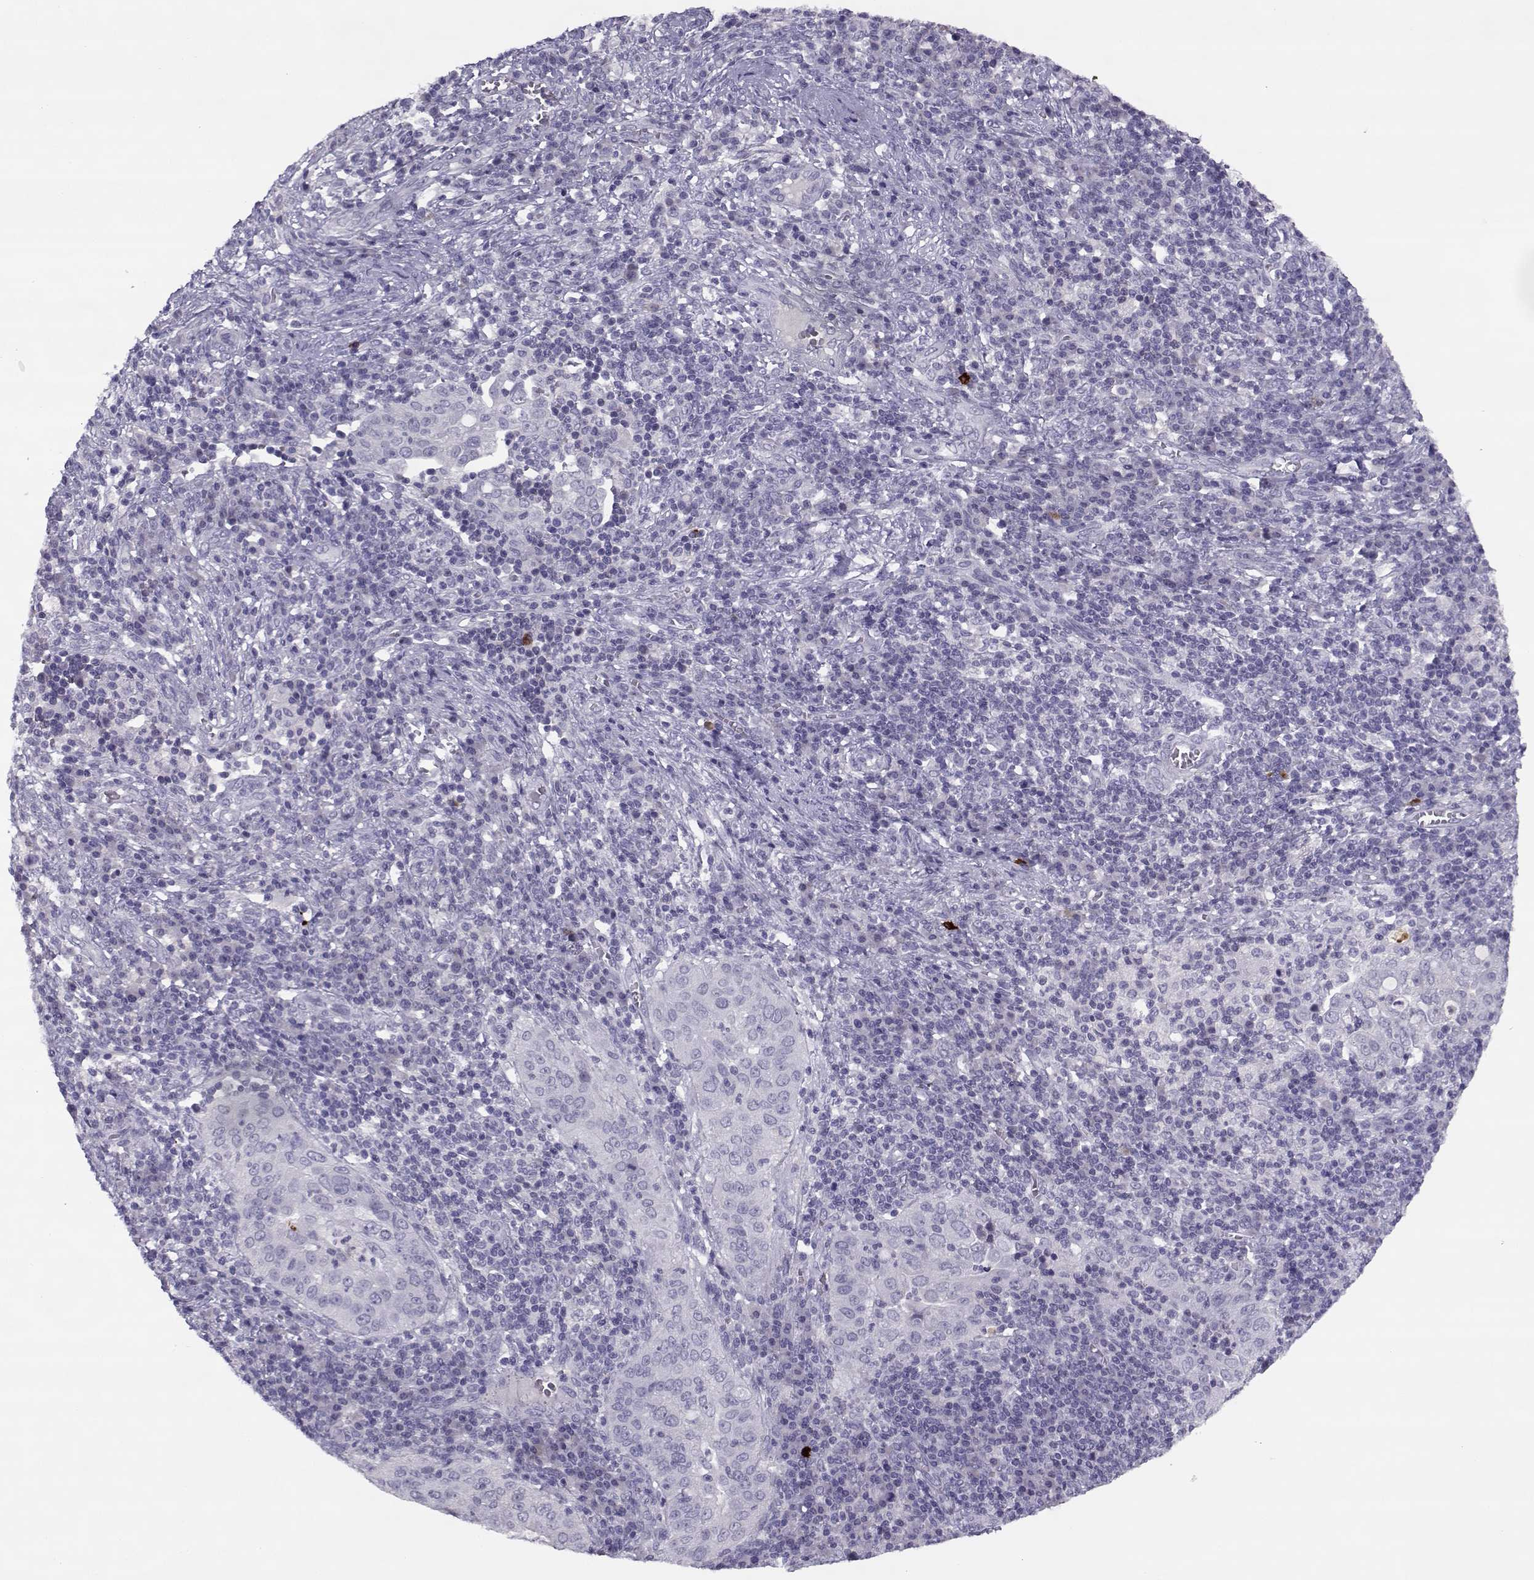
{"staining": {"intensity": "negative", "quantity": "none", "location": "none"}, "tissue": "cervical cancer", "cell_type": "Tumor cells", "image_type": "cancer", "snomed": [{"axis": "morphology", "description": "Squamous cell carcinoma, NOS"}, {"axis": "topography", "description": "Cervix"}], "caption": "High power microscopy image of an immunohistochemistry image of squamous cell carcinoma (cervical), revealing no significant expression in tumor cells.", "gene": "CFAP77", "patient": {"sex": "female", "age": 39}}